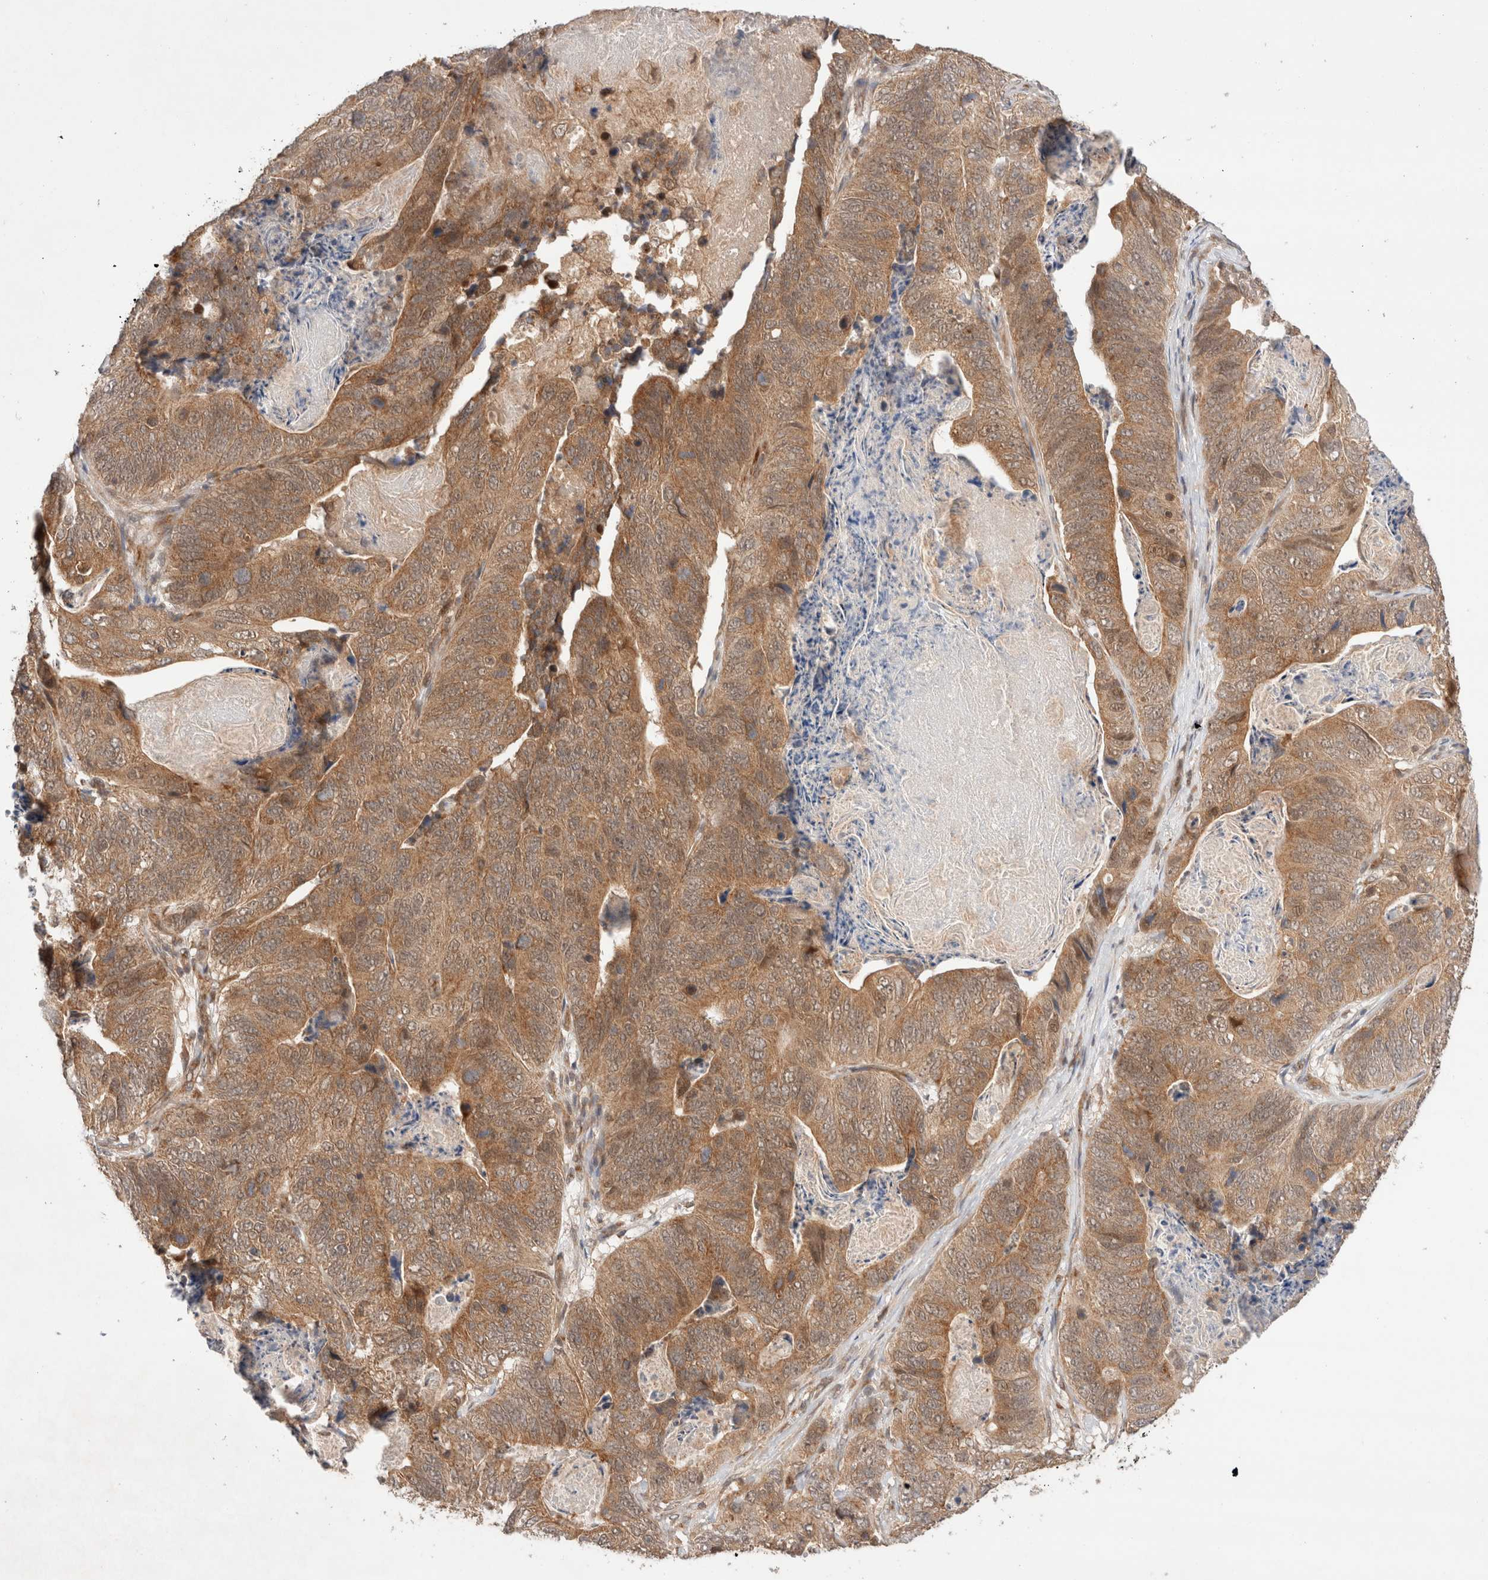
{"staining": {"intensity": "moderate", "quantity": ">75%", "location": "cytoplasmic/membranous,nuclear"}, "tissue": "stomach cancer", "cell_type": "Tumor cells", "image_type": "cancer", "snomed": [{"axis": "morphology", "description": "Normal tissue, NOS"}, {"axis": "morphology", "description": "Adenocarcinoma, NOS"}, {"axis": "topography", "description": "Stomach"}], "caption": "Stomach adenocarcinoma stained with DAB immunohistochemistry (IHC) demonstrates medium levels of moderate cytoplasmic/membranous and nuclear staining in about >75% of tumor cells. The protein is stained brown, and the nuclei are stained in blue (DAB (3,3'-diaminobenzidine) IHC with brightfield microscopy, high magnification).", "gene": "SIKE1", "patient": {"sex": "female", "age": 89}}